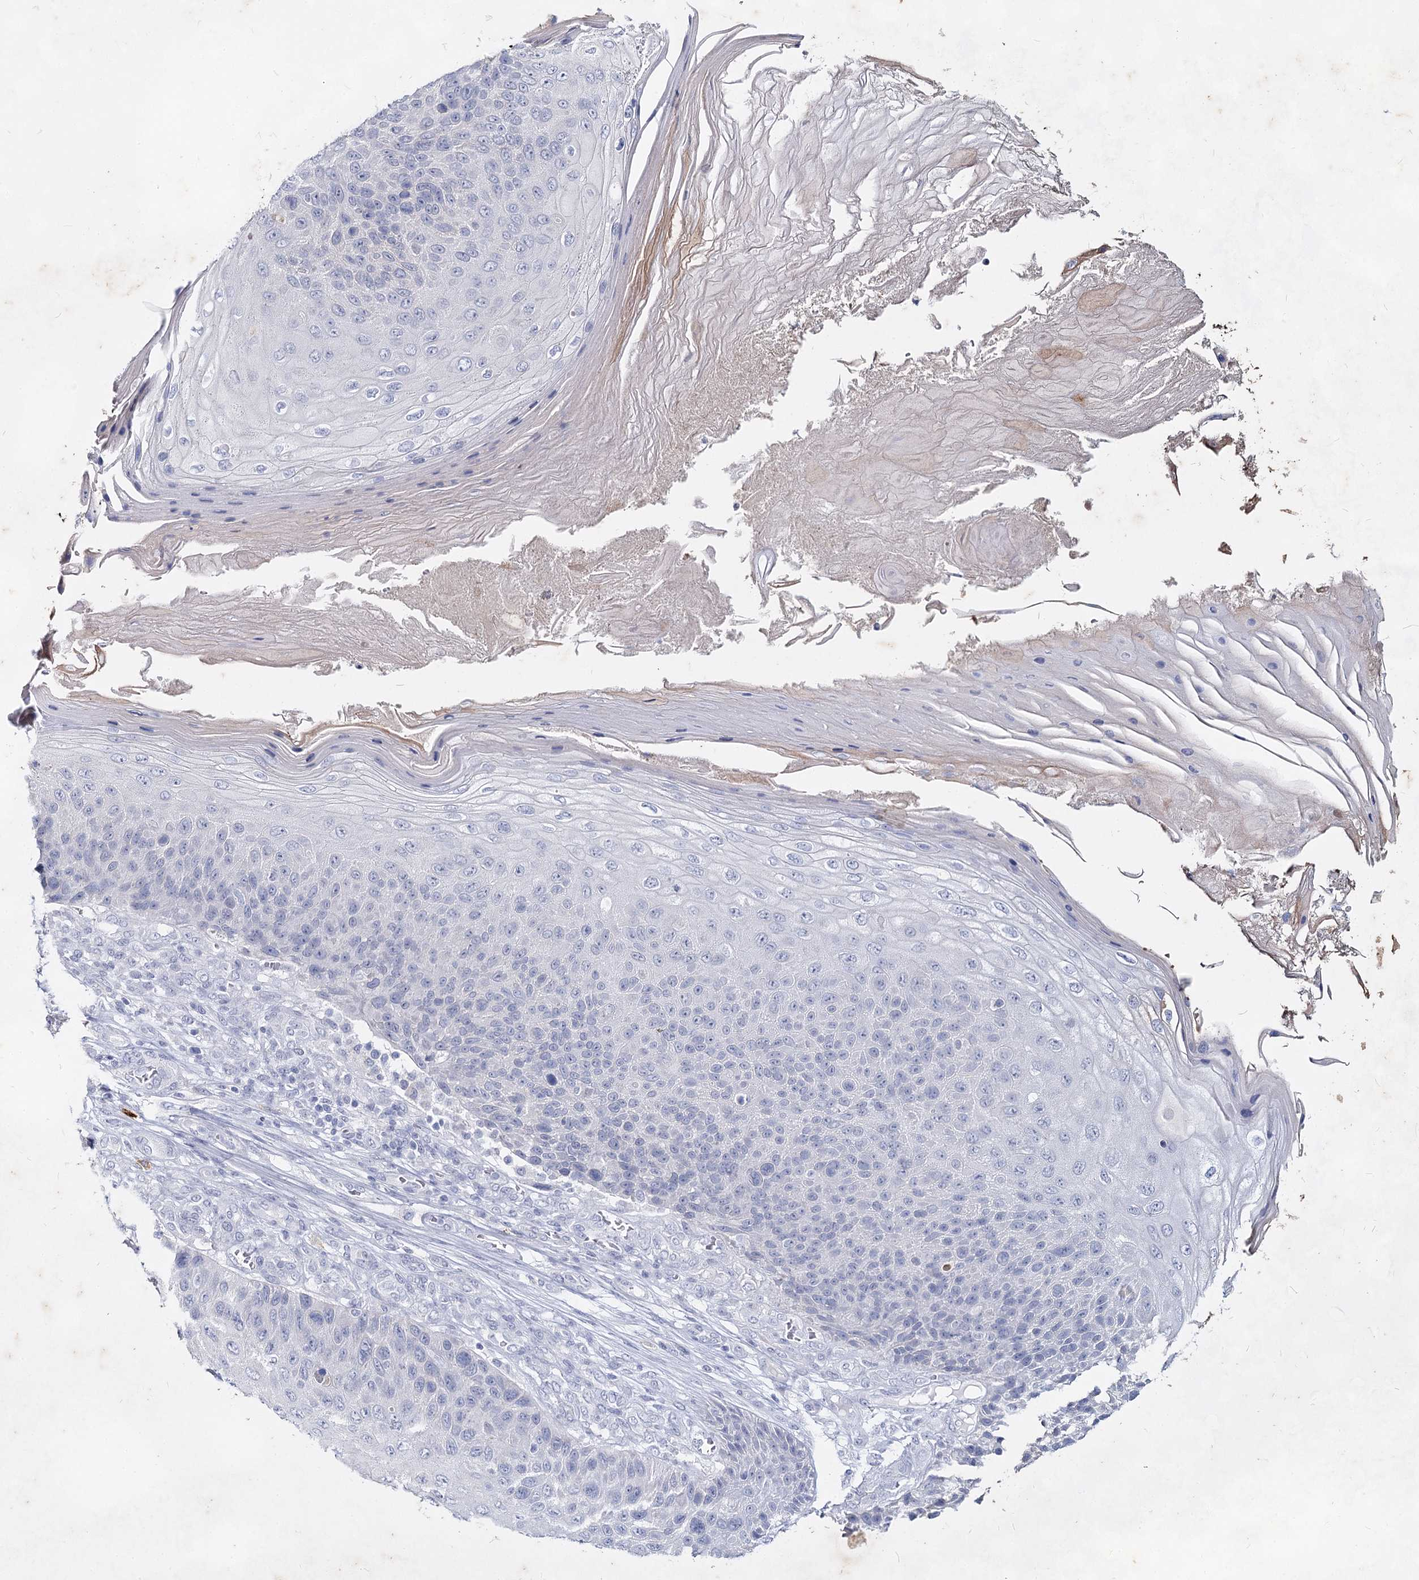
{"staining": {"intensity": "negative", "quantity": "none", "location": "none"}, "tissue": "skin cancer", "cell_type": "Tumor cells", "image_type": "cancer", "snomed": [{"axis": "morphology", "description": "Squamous cell carcinoma, NOS"}, {"axis": "topography", "description": "Skin"}], "caption": "Tumor cells show no significant protein staining in skin squamous cell carcinoma.", "gene": "CCDC73", "patient": {"sex": "female", "age": 88}}